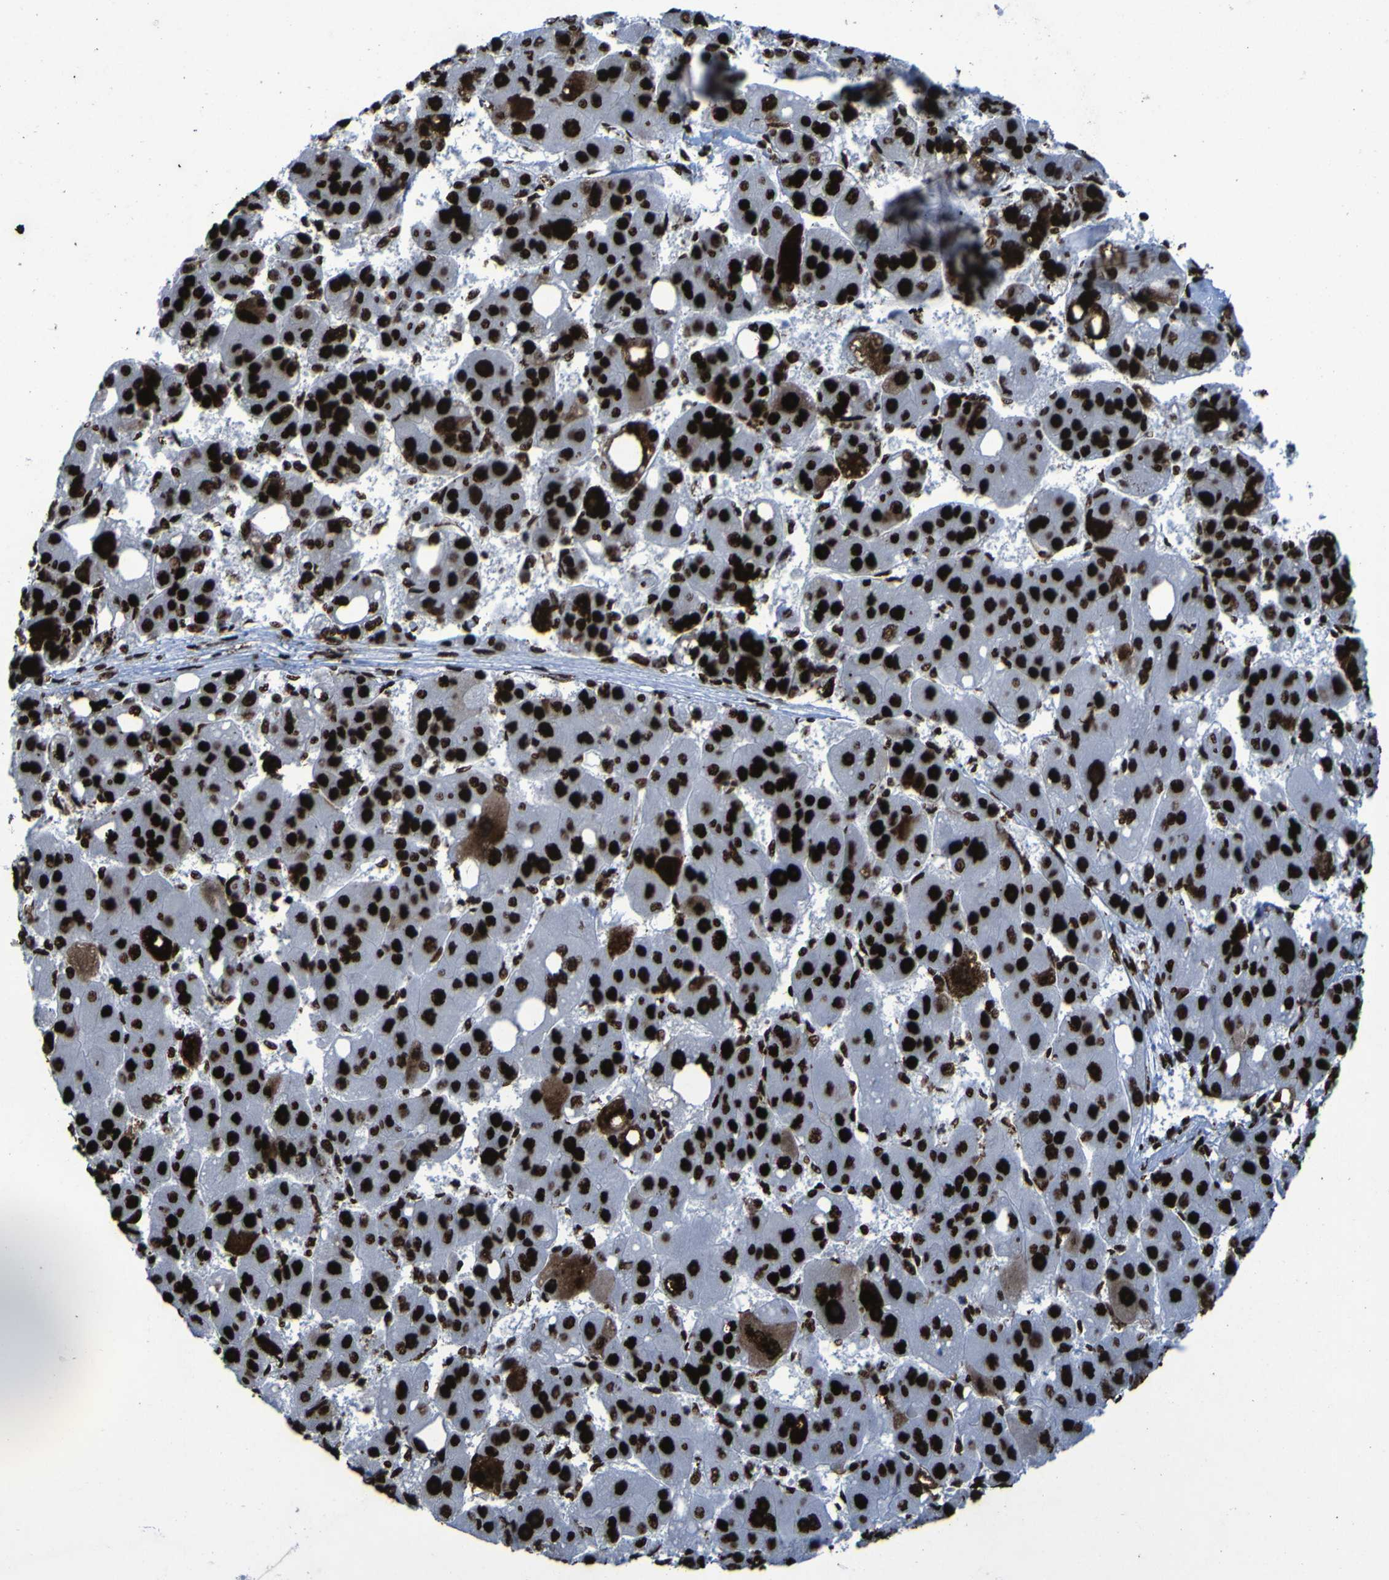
{"staining": {"intensity": "strong", "quantity": ">75%", "location": "cytoplasmic/membranous,nuclear"}, "tissue": "liver cancer", "cell_type": "Tumor cells", "image_type": "cancer", "snomed": [{"axis": "morphology", "description": "Carcinoma, Hepatocellular, NOS"}, {"axis": "topography", "description": "Liver"}], "caption": "IHC photomicrograph of liver hepatocellular carcinoma stained for a protein (brown), which demonstrates high levels of strong cytoplasmic/membranous and nuclear expression in approximately >75% of tumor cells.", "gene": "NPM1", "patient": {"sex": "female", "age": 61}}